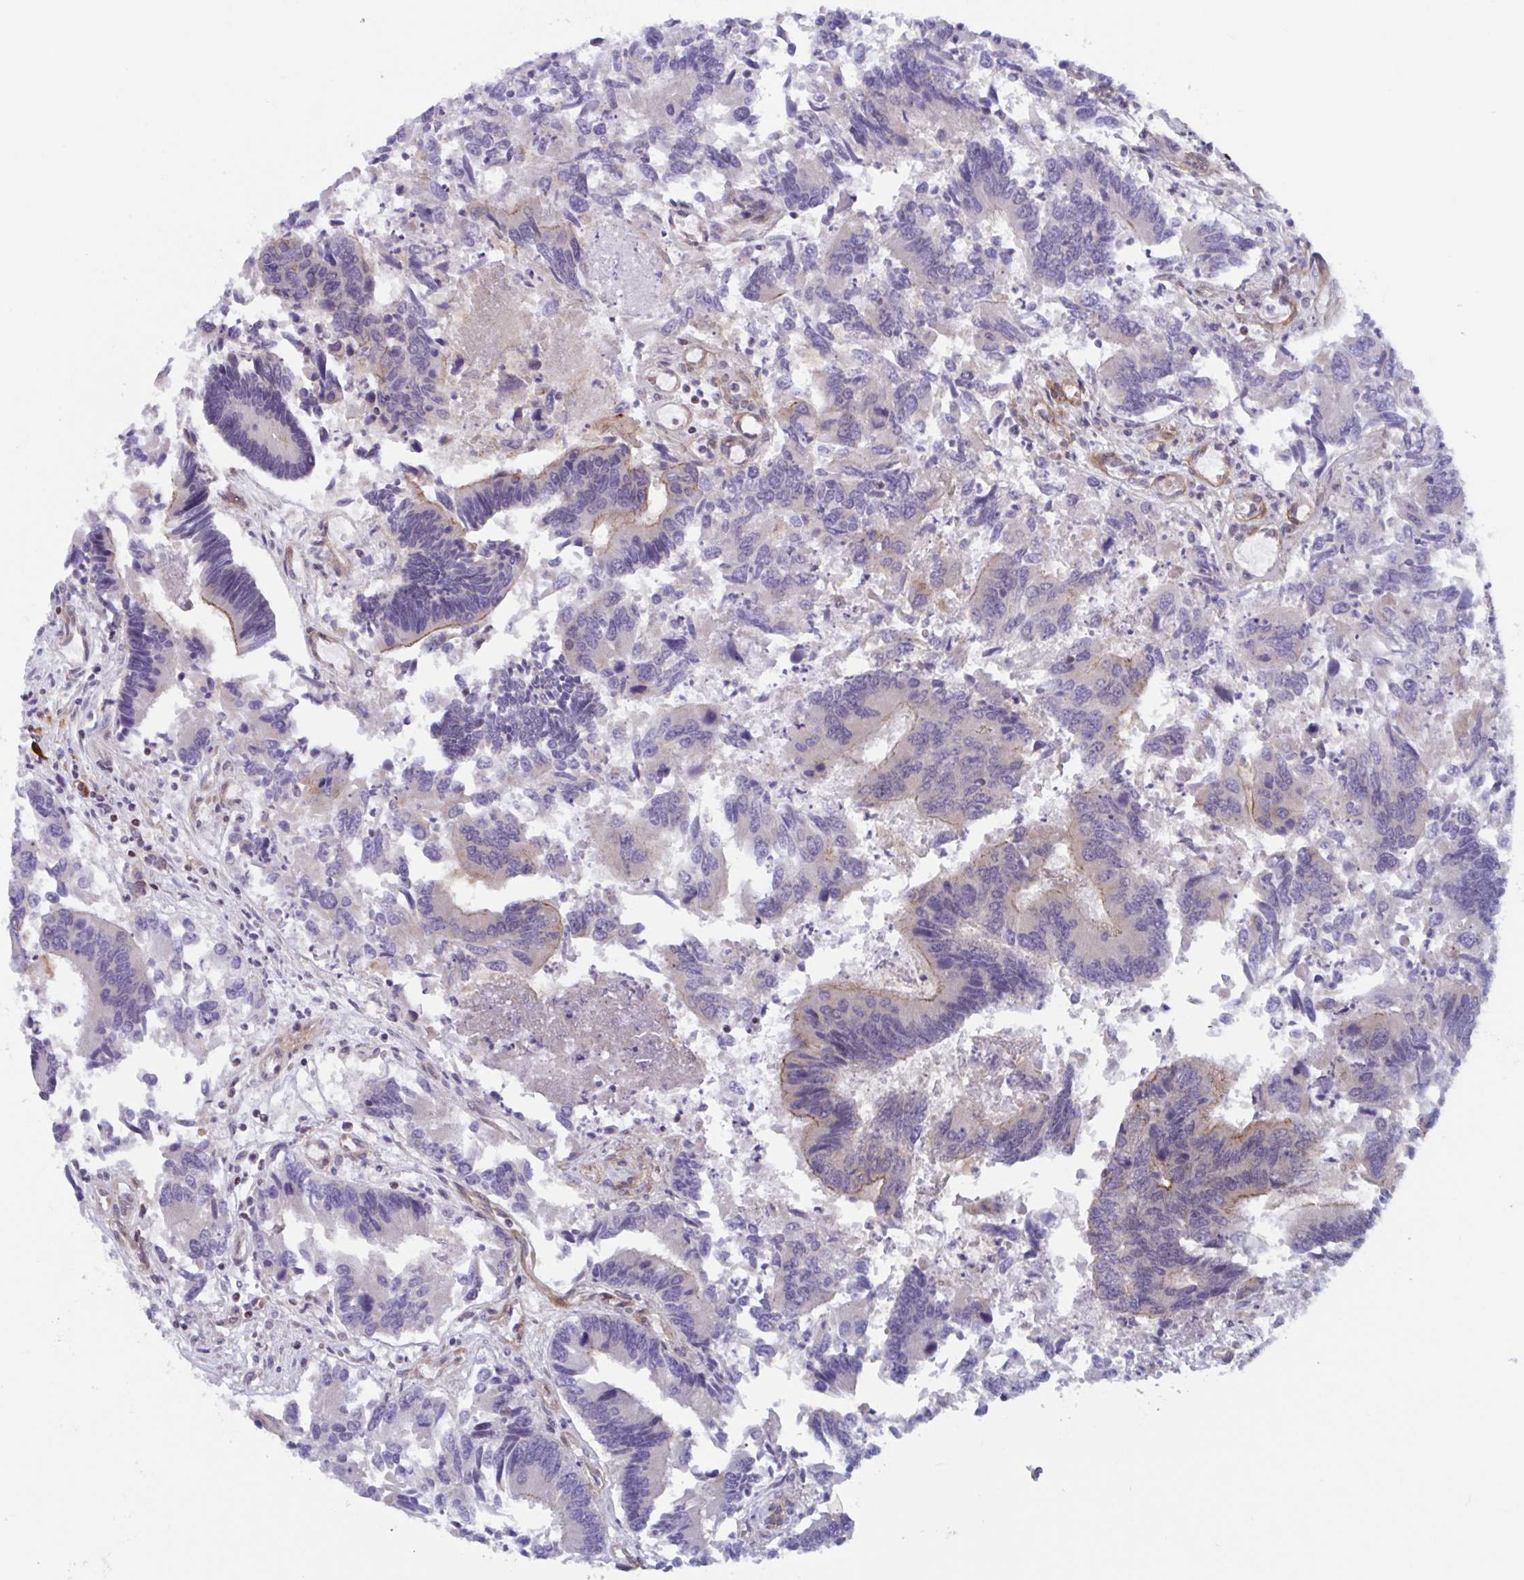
{"staining": {"intensity": "negative", "quantity": "none", "location": "none"}, "tissue": "colorectal cancer", "cell_type": "Tumor cells", "image_type": "cancer", "snomed": [{"axis": "morphology", "description": "Adenocarcinoma, NOS"}, {"axis": "topography", "description": "Colon"}], "caption": "A high-resolution histopathology image shows immunohistochemistry (IHC) staining of colorectal cancer, which demonstrates no significant expression in tumor cells.", "gene": "SNX11", "patient": {"sex": "female", "age": 67}}